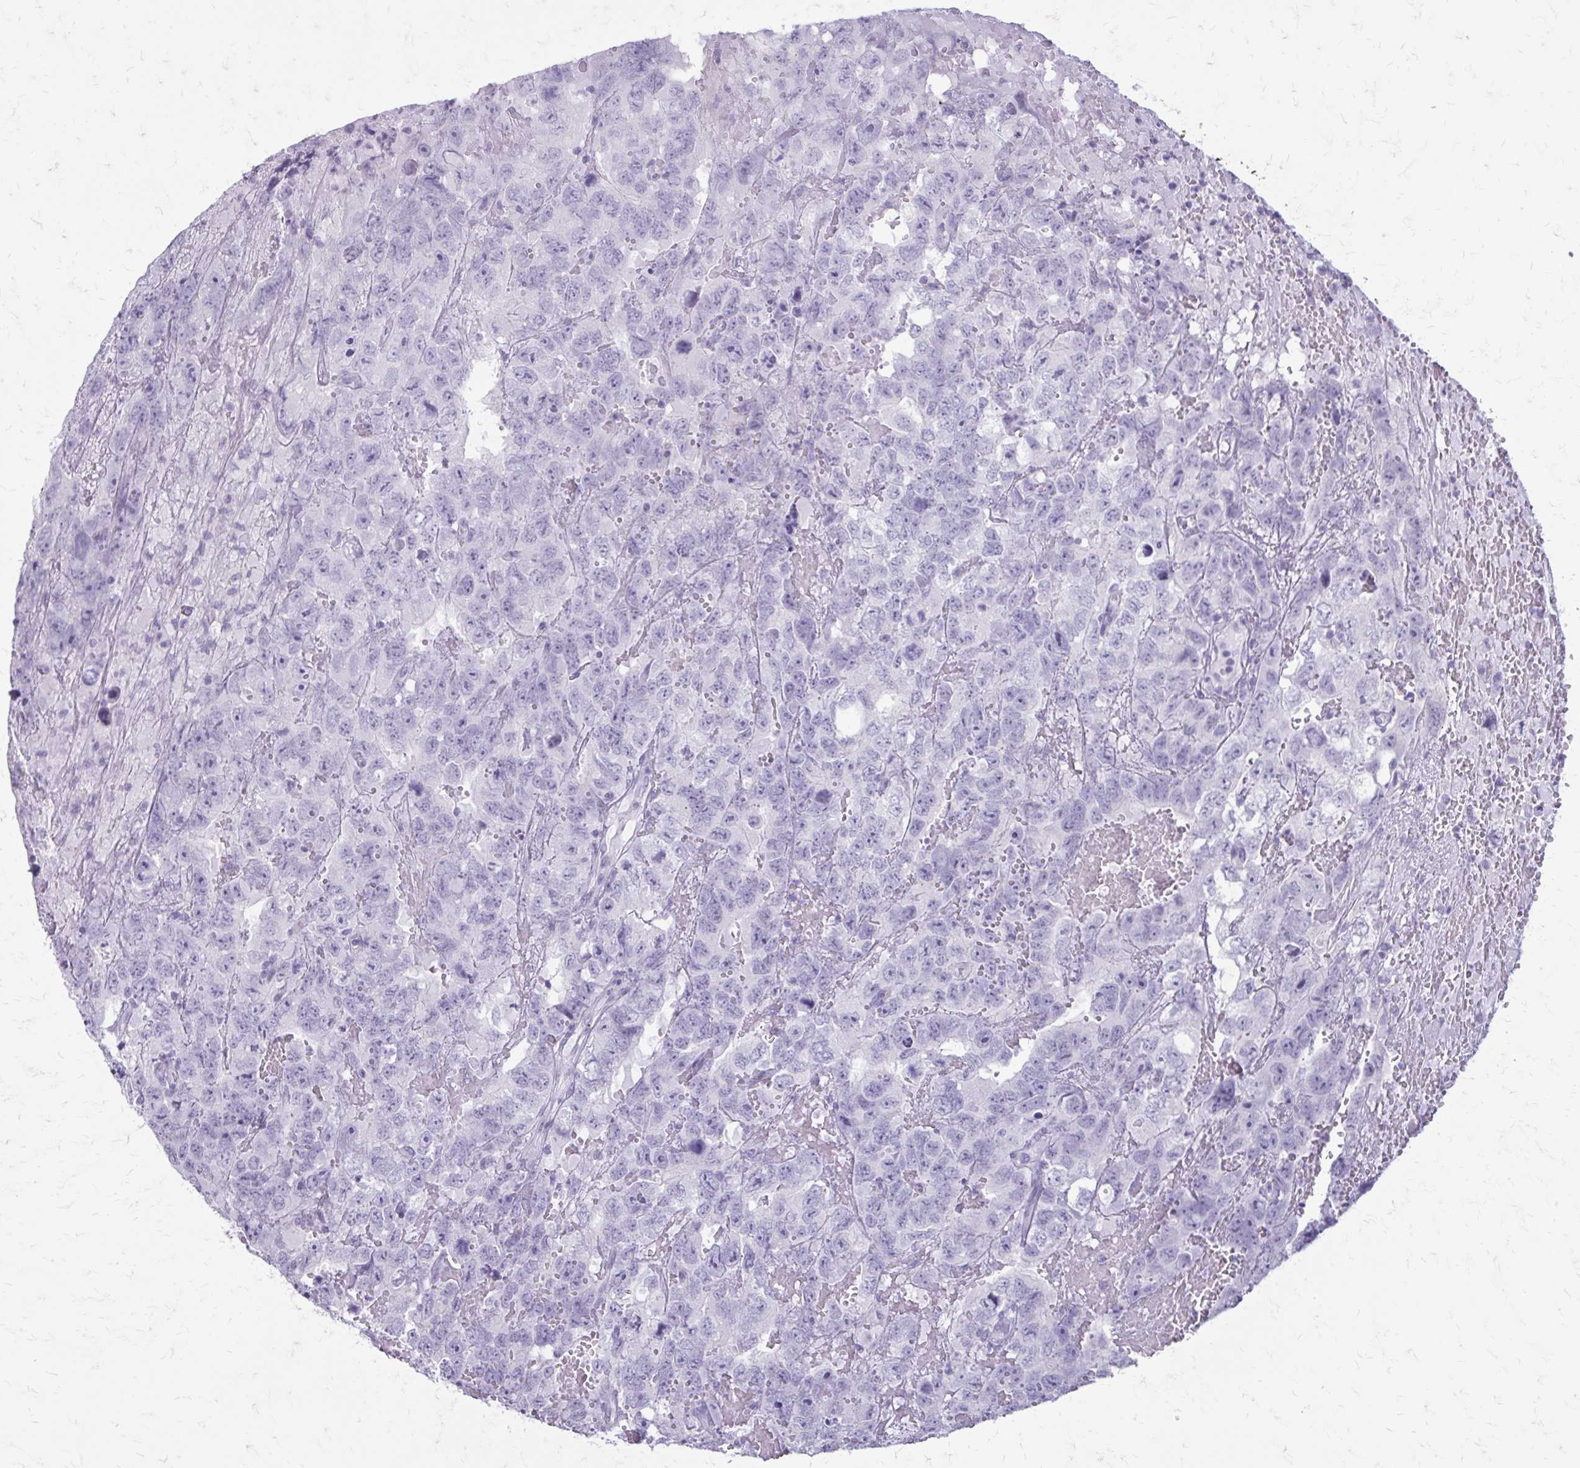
{"staining": {"intensity": "negative", "quantity": "none", "location": "none"}, "tissue": "testis cancer", "cell_type": "Tumor cells", "image_type": "cancer", "snomed": [{"axis": "morphology", "description": "Carcinoma, Embryonal, NOS"}, {"axis": "topography", "description": "Testis"}], "caption": "Immunohistochemistry of human testis embryonal carcinoma shows no staining in tumor cells.", "gene": "KRT5", "patient": {"sex": "male", "age": 45}}